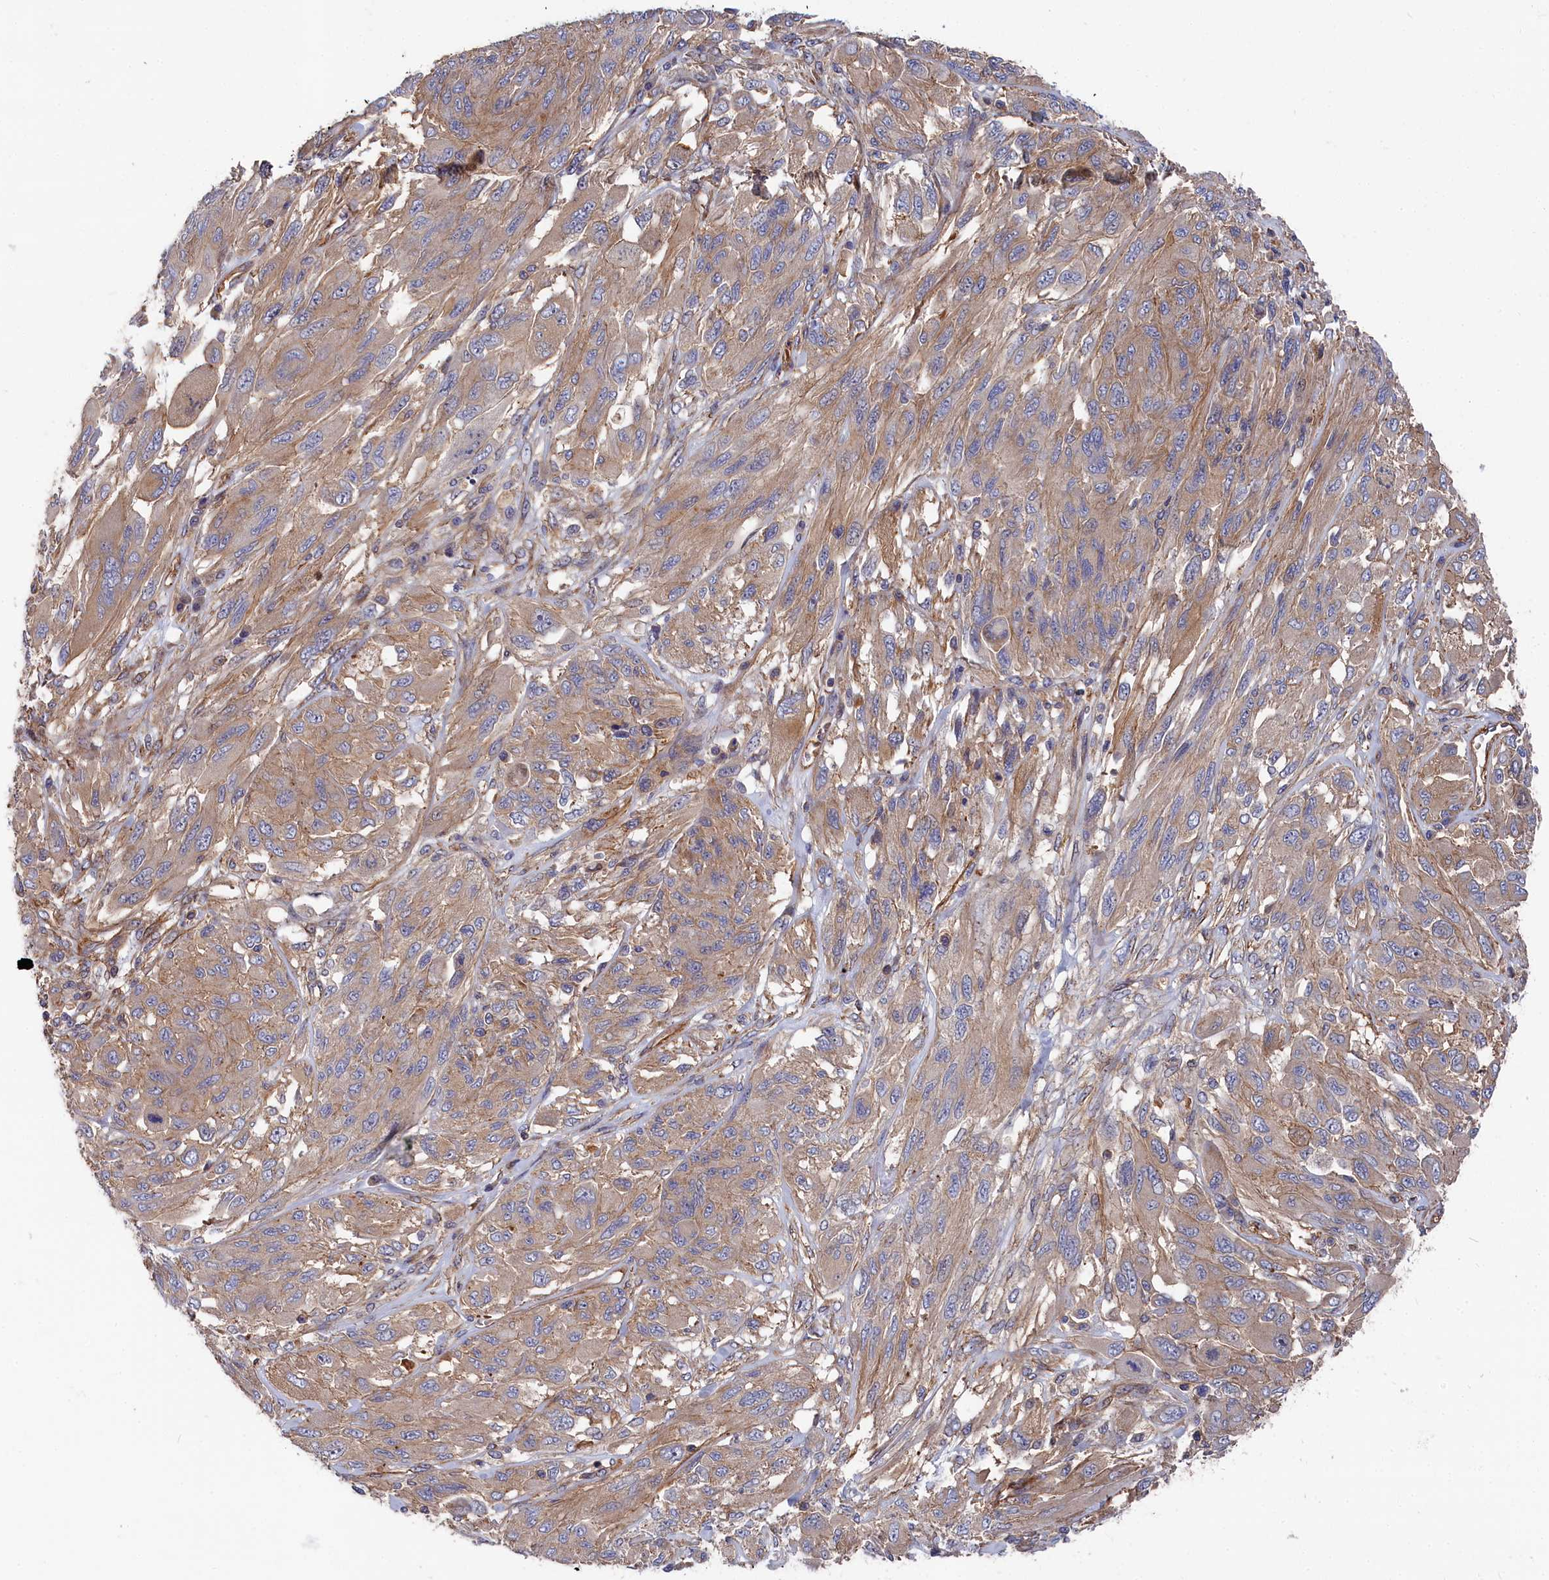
{"staining": {"intensity": "weak", "quantity": ">75%", "location": "cytoplasmic/membranous"}, "tissue": "melanoma", "cell_type": "Tumor cells", "image_type": "cancer", "snomed": [{"axis": "morphology", "description": "Malignant melanoma, NOS"}, {"axis": "topography", "description": "Skin"}], "caption": "Immunohistochemical staining of human malignant melanoma demonstrates weak cytoplasmic/membranous protein staining in approximately >75% of tumor cells. (brown staining indicates protein expression, while blue staining denotes nuclei).", "gene": "LDHD", "patient": {"sex": "female", "age": 91}}